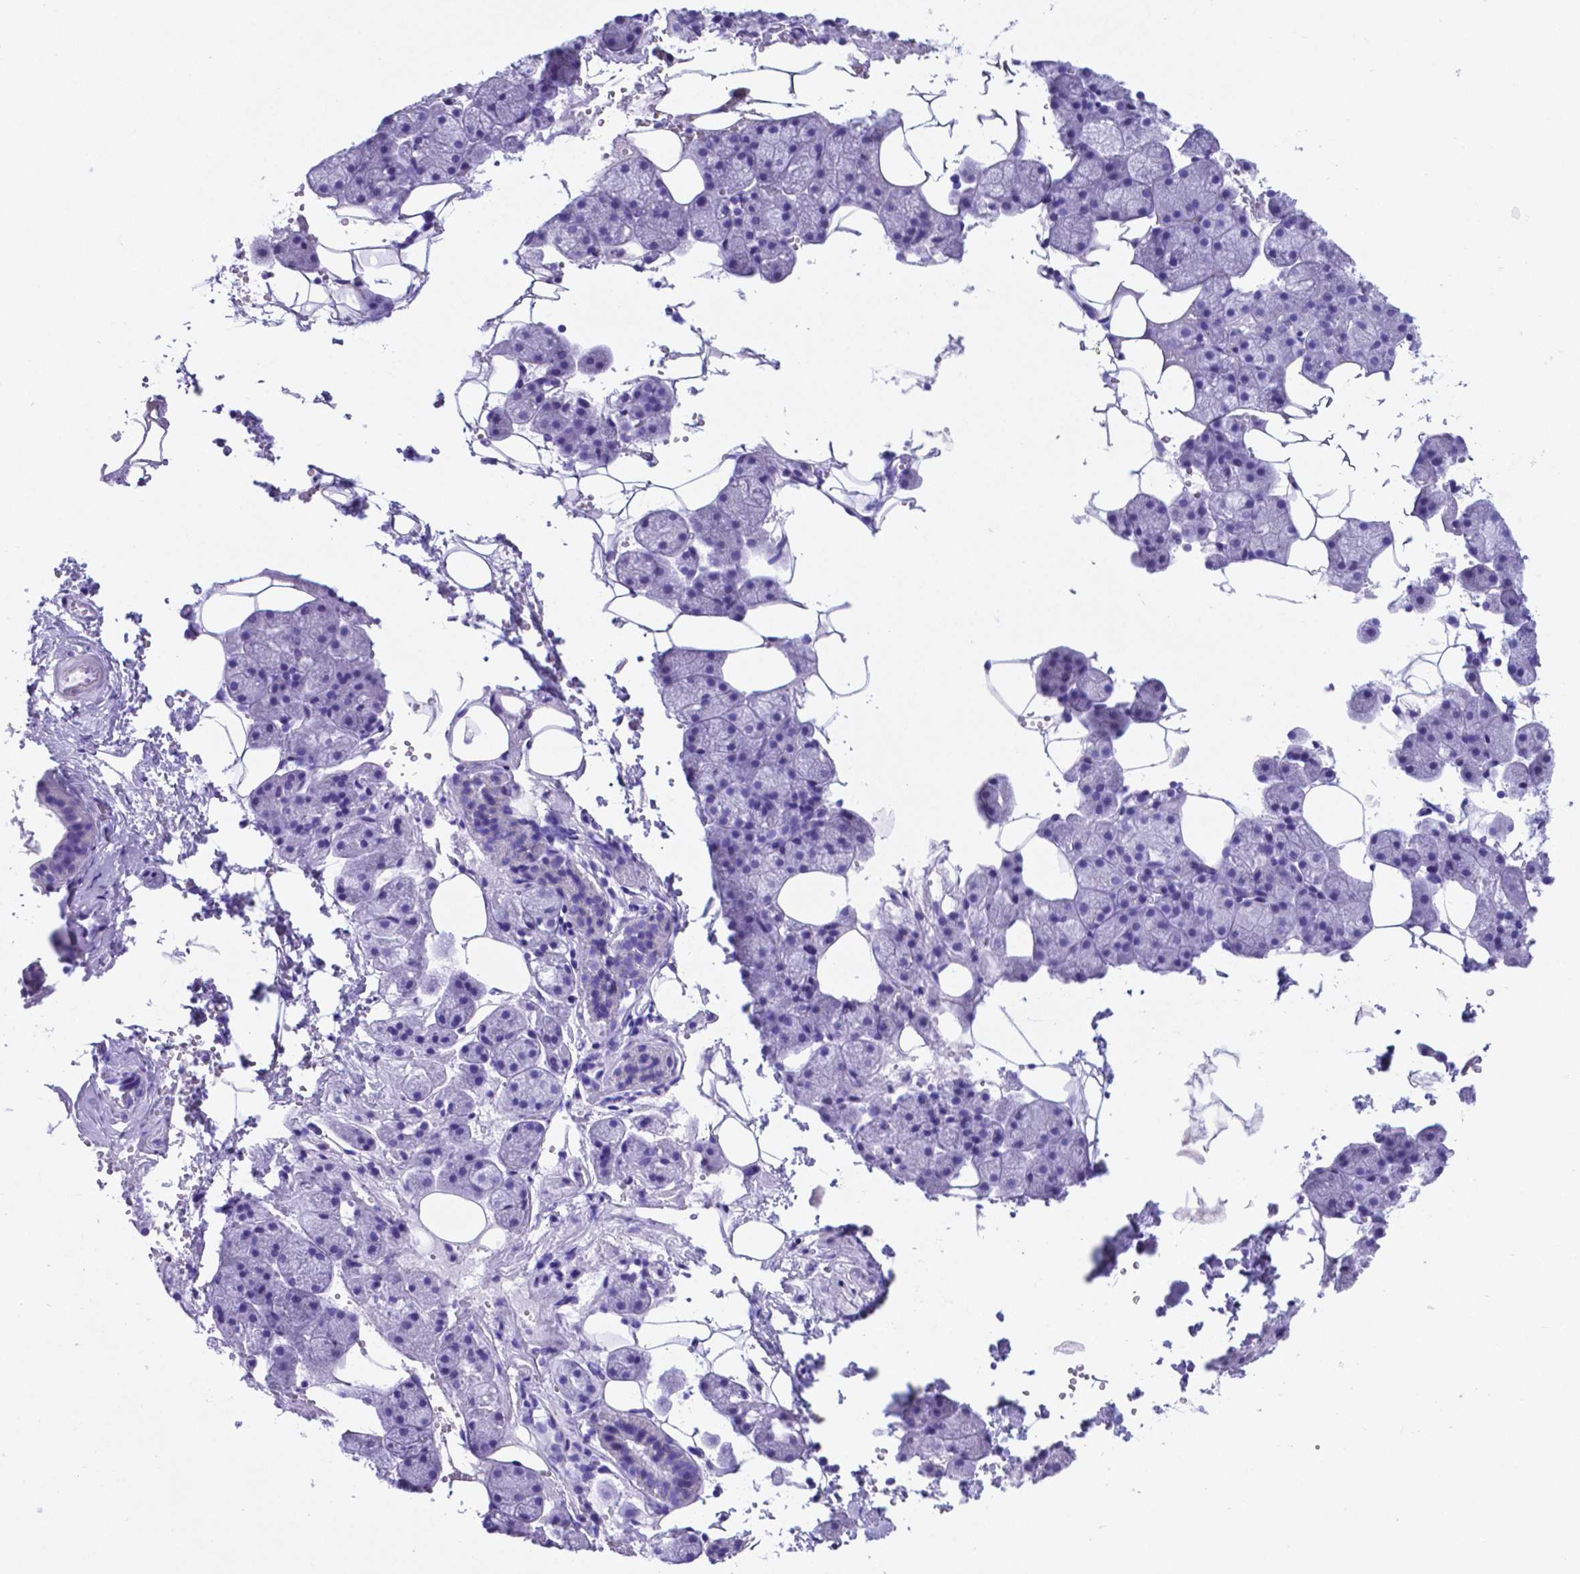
{"staining": {"intensity": "negative", "quantity": "none", "location": "none"}, "tissue": "salivary gland", "cell_type": "Glandular cells", "image_type": "normal", "snomed": [{"axis": "morphology", "description": "Normal tissue, NOS"}, {"axis": "topography", "description": "Salivary gland"}], "caption": "Immunohistochemistry (IHC) micrograph of unremarkable salivary gland stained for a protein (brown), which reveals no expression in glandular cells.", "gene": "DNAAF8", "patient": {"sex": "male", "age": 38}}